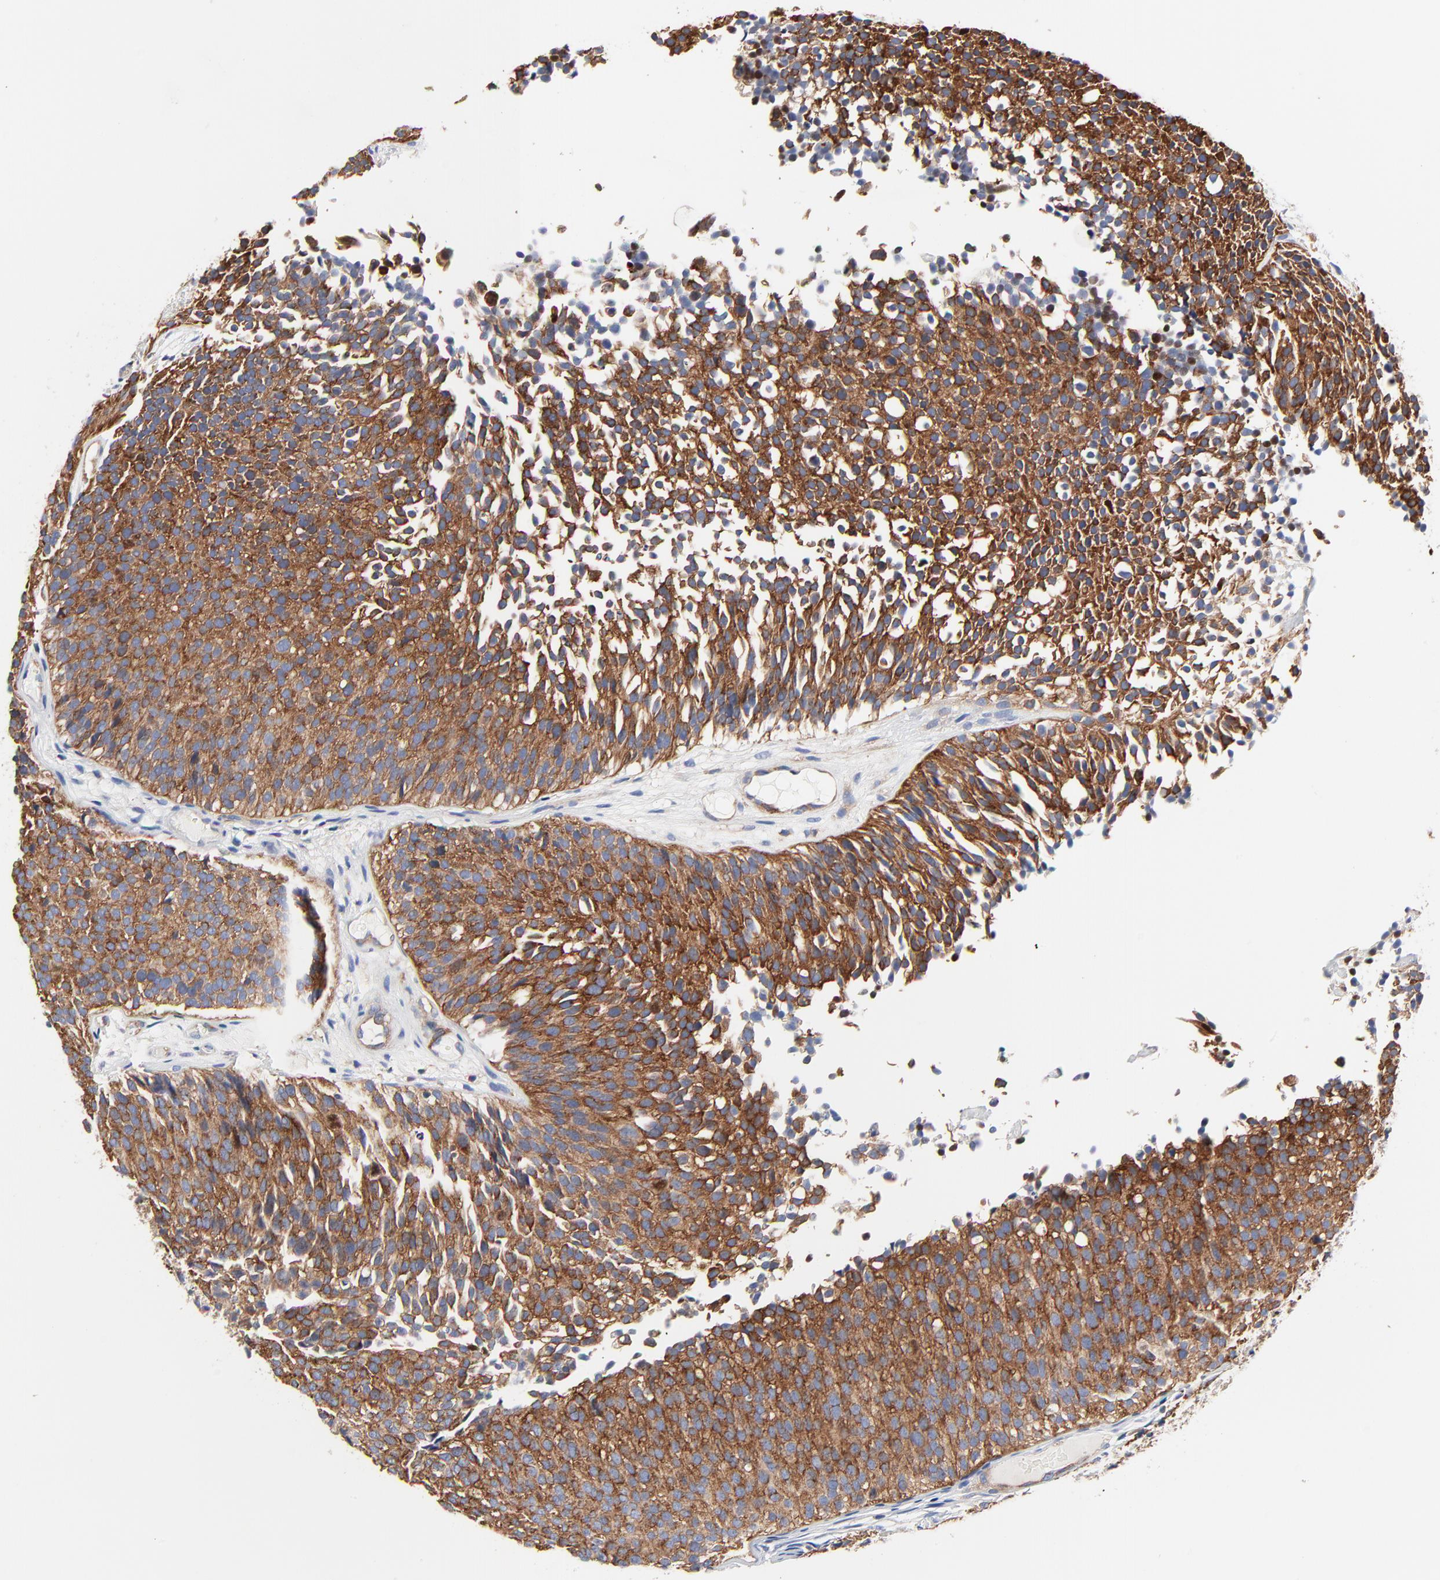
{"staining": {"intensity": "strong", "quantity": ">75%", "location": "cytoplasmic/membranous"}, "tissue": "urothelial cancer", "cell_type": "Tumor cells", "image_type": "cancer", "snomed": [{"axis": "morphology", "description": "Urothelial carcinoma, Low grade"}, {"axis": "topography", "description": "Urinary bladder"}], "caption": "Protein analysis of low-grade urothelial carcinoma tissue shows strong cytoplasmic/membranous positivity in approximately >75% of tumor cells.", "gene": "CD2AP", "patient": {"sex": "male", "age": 85}}